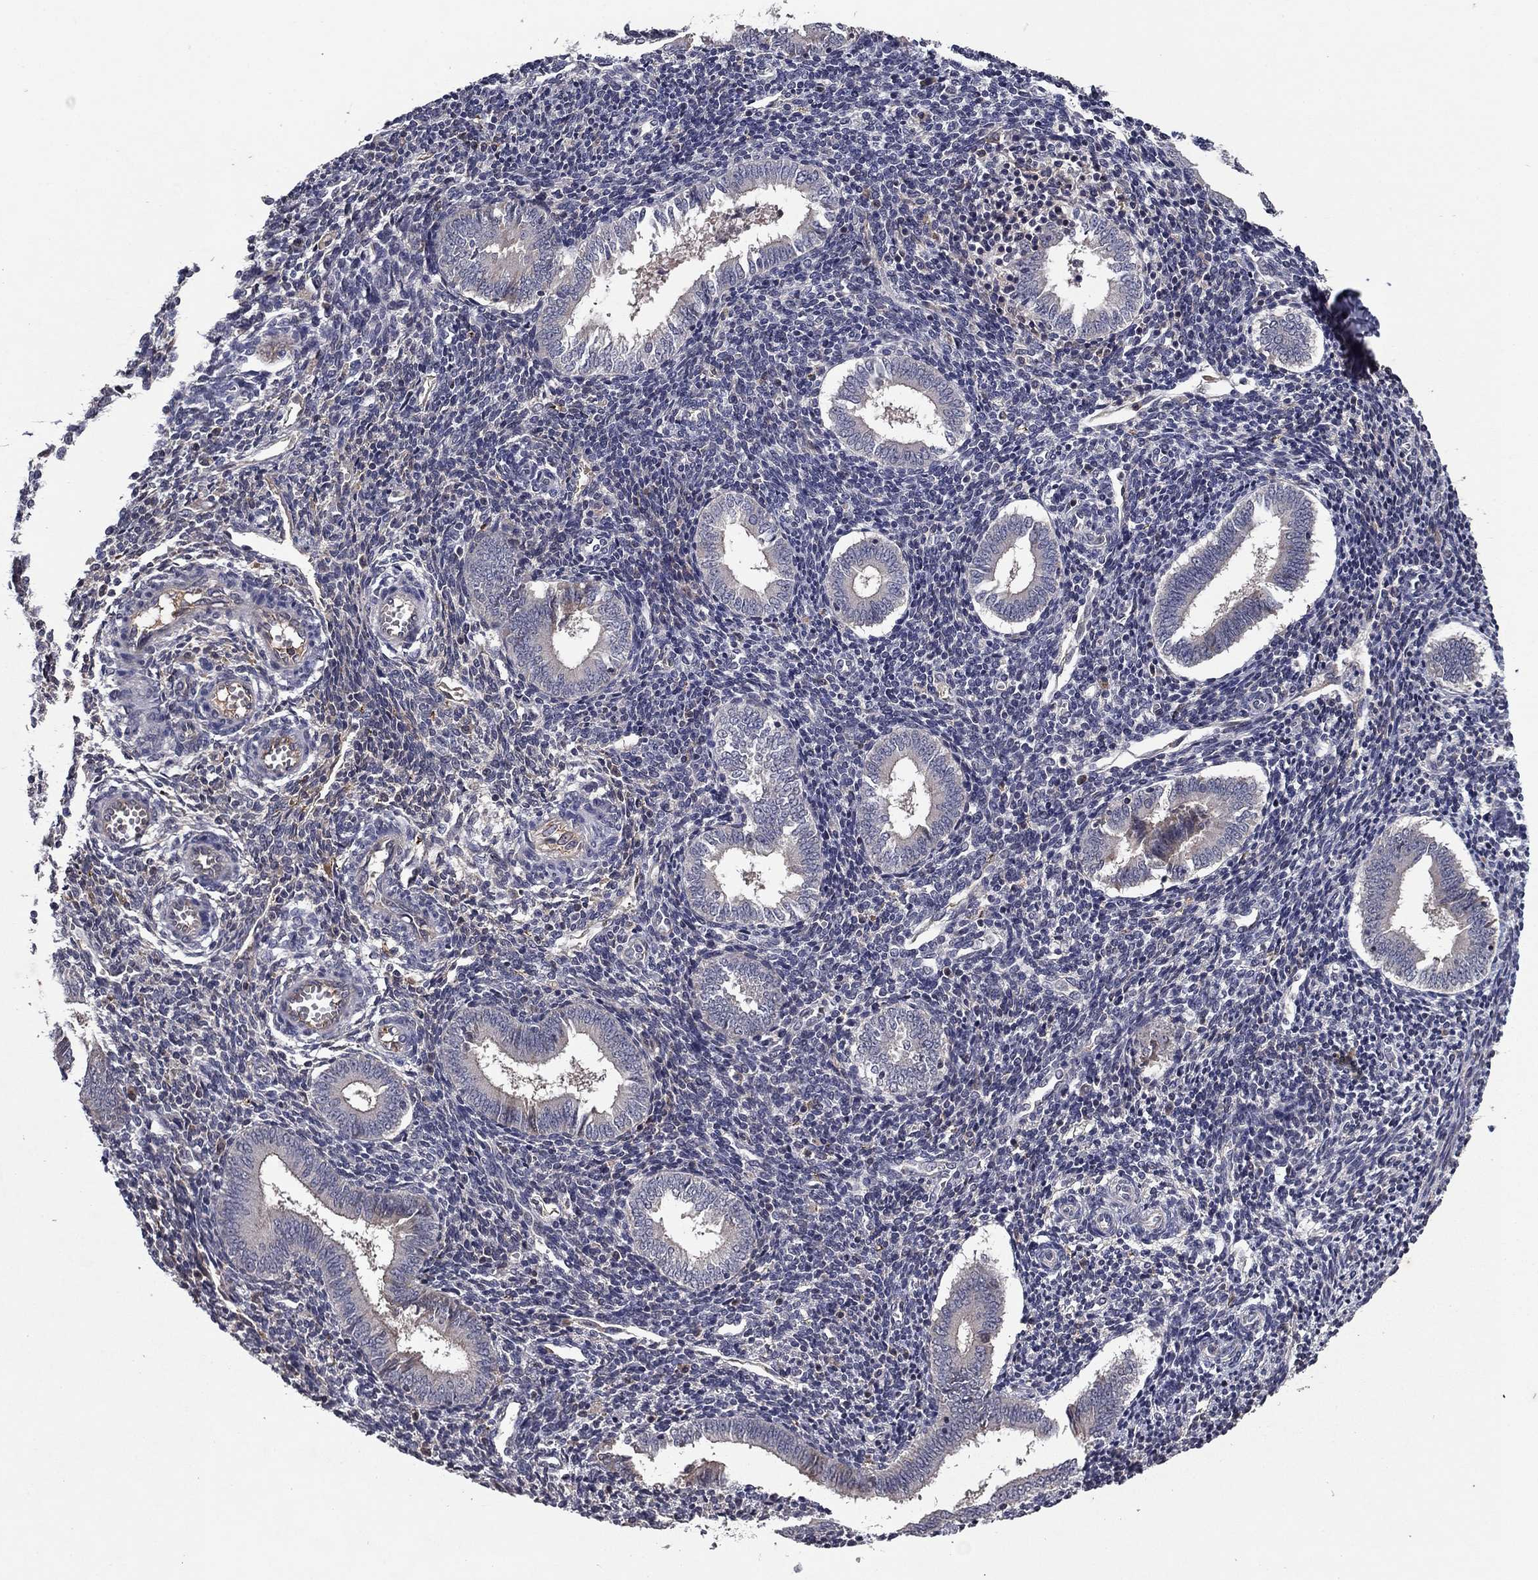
{"staining": {"intensity": "negative", "quantity": "none", "location": "none"}, "tissue": "endometrium", "cell_type": "Cells in endometrial stroma", "image_type": "normal", "snomed": [{"axis": "morphology", "description": "Normal tissue, NOS"}, {"axis": "topography", "description": "Endometrium"}], "caption": "Immunohistochemistry (IHC) of normal human endometrium demonstrates no staining in cells in endometrial stroma.", "gene": "PROS1", "patient": {"sex": "female", "age": 25}}